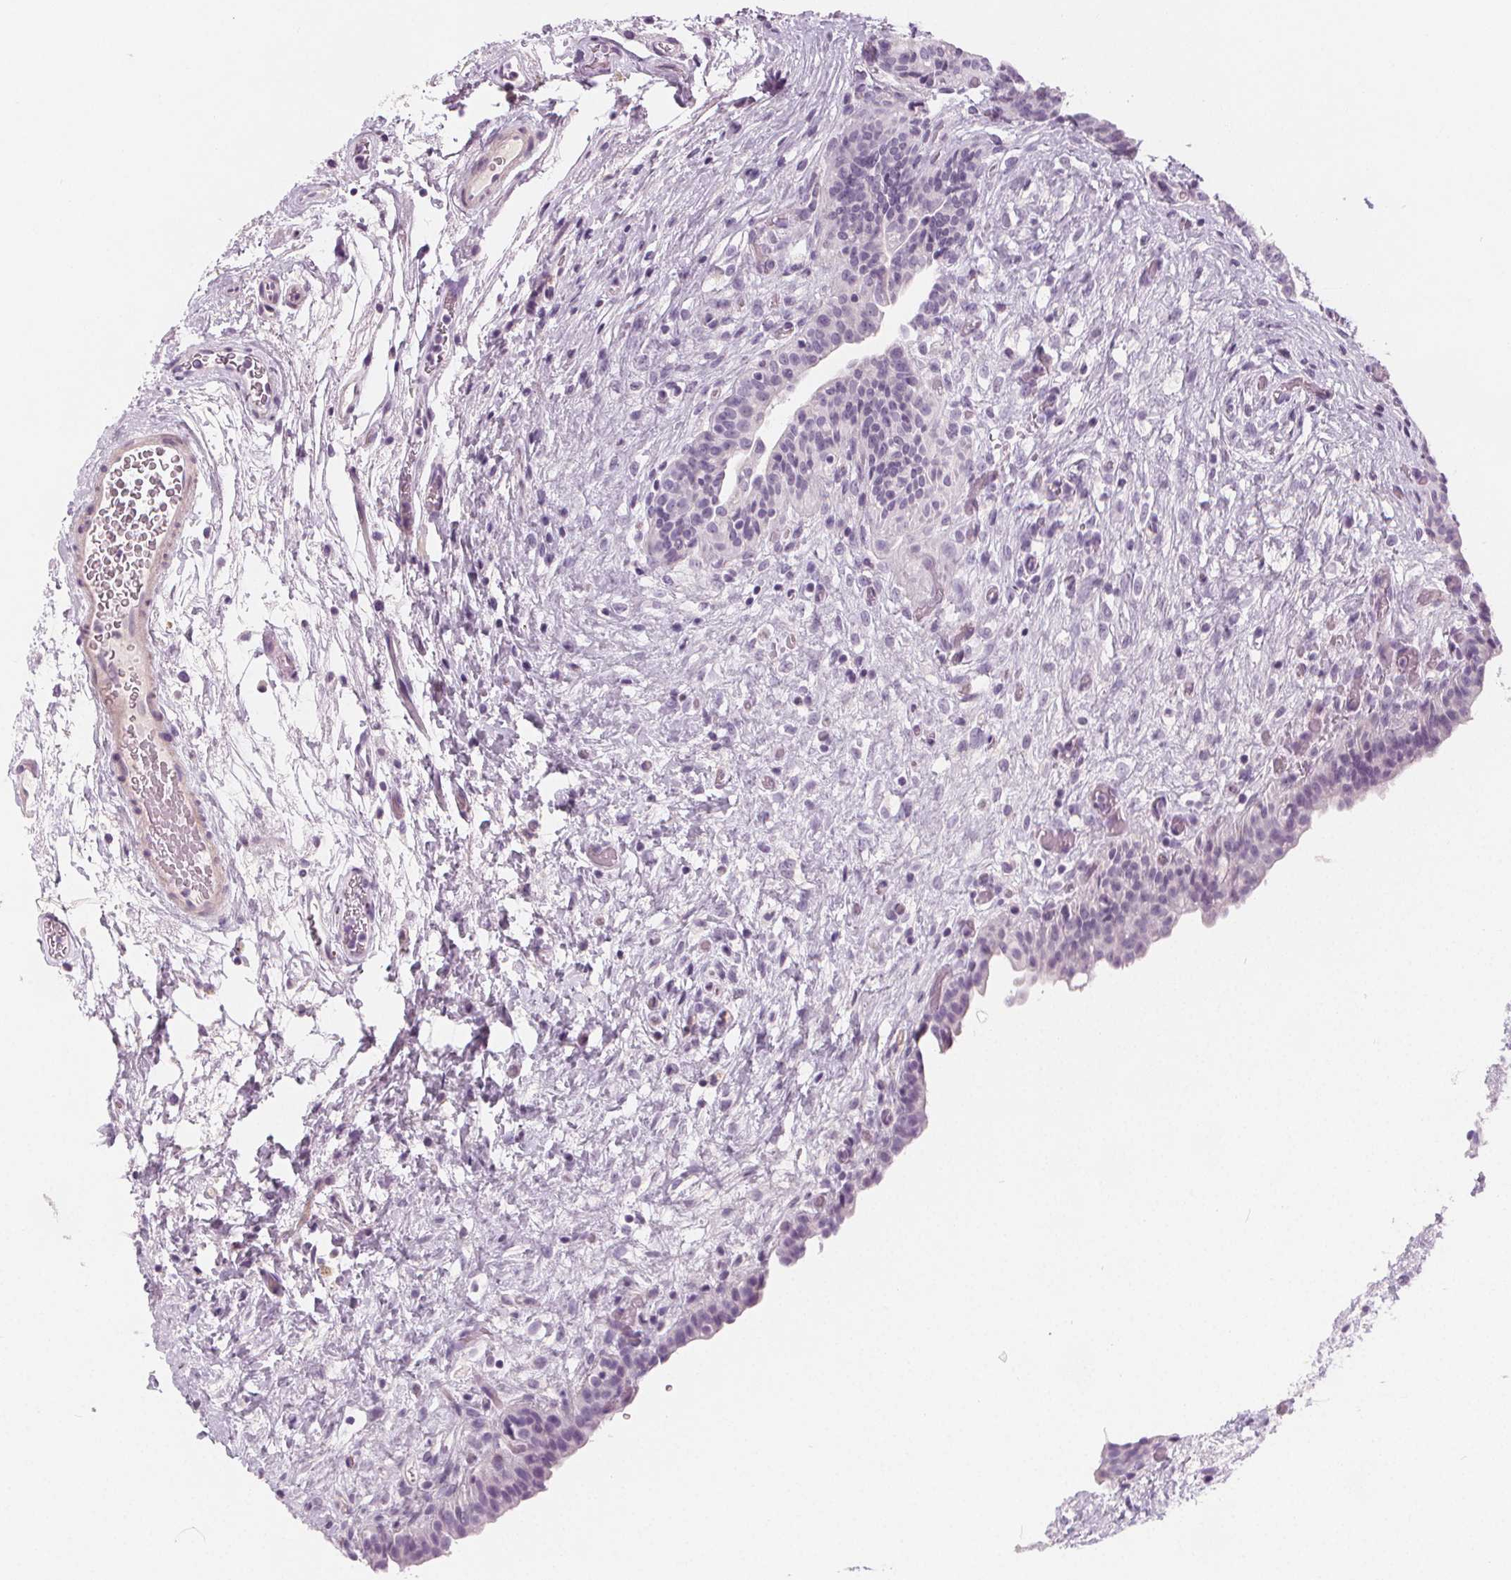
{"staining": {"intensity": "negative", "quantity": "none", "location": "none"}, "tissue": "urinary bladder", "cell_type": "Urothelial cells", "image_type": "normal", "snomed": [{"axis": "morphology", "description": "Normal tissue, NOS"}, {"axis": "topography", "description": "Urinary bladder"}], "caption": "IHC histopathology image of benign urinary bladder: human urinary bladder stained with DAB demonstrates no significant protein positivity in urothelial cells. (Brightfield microscopy of DAB (3,3'-diaminobenzidine) immunohistochemistry at high magnification).", "gene": "SLC5A12", "patient": {"sex": "male", "age": 69}}